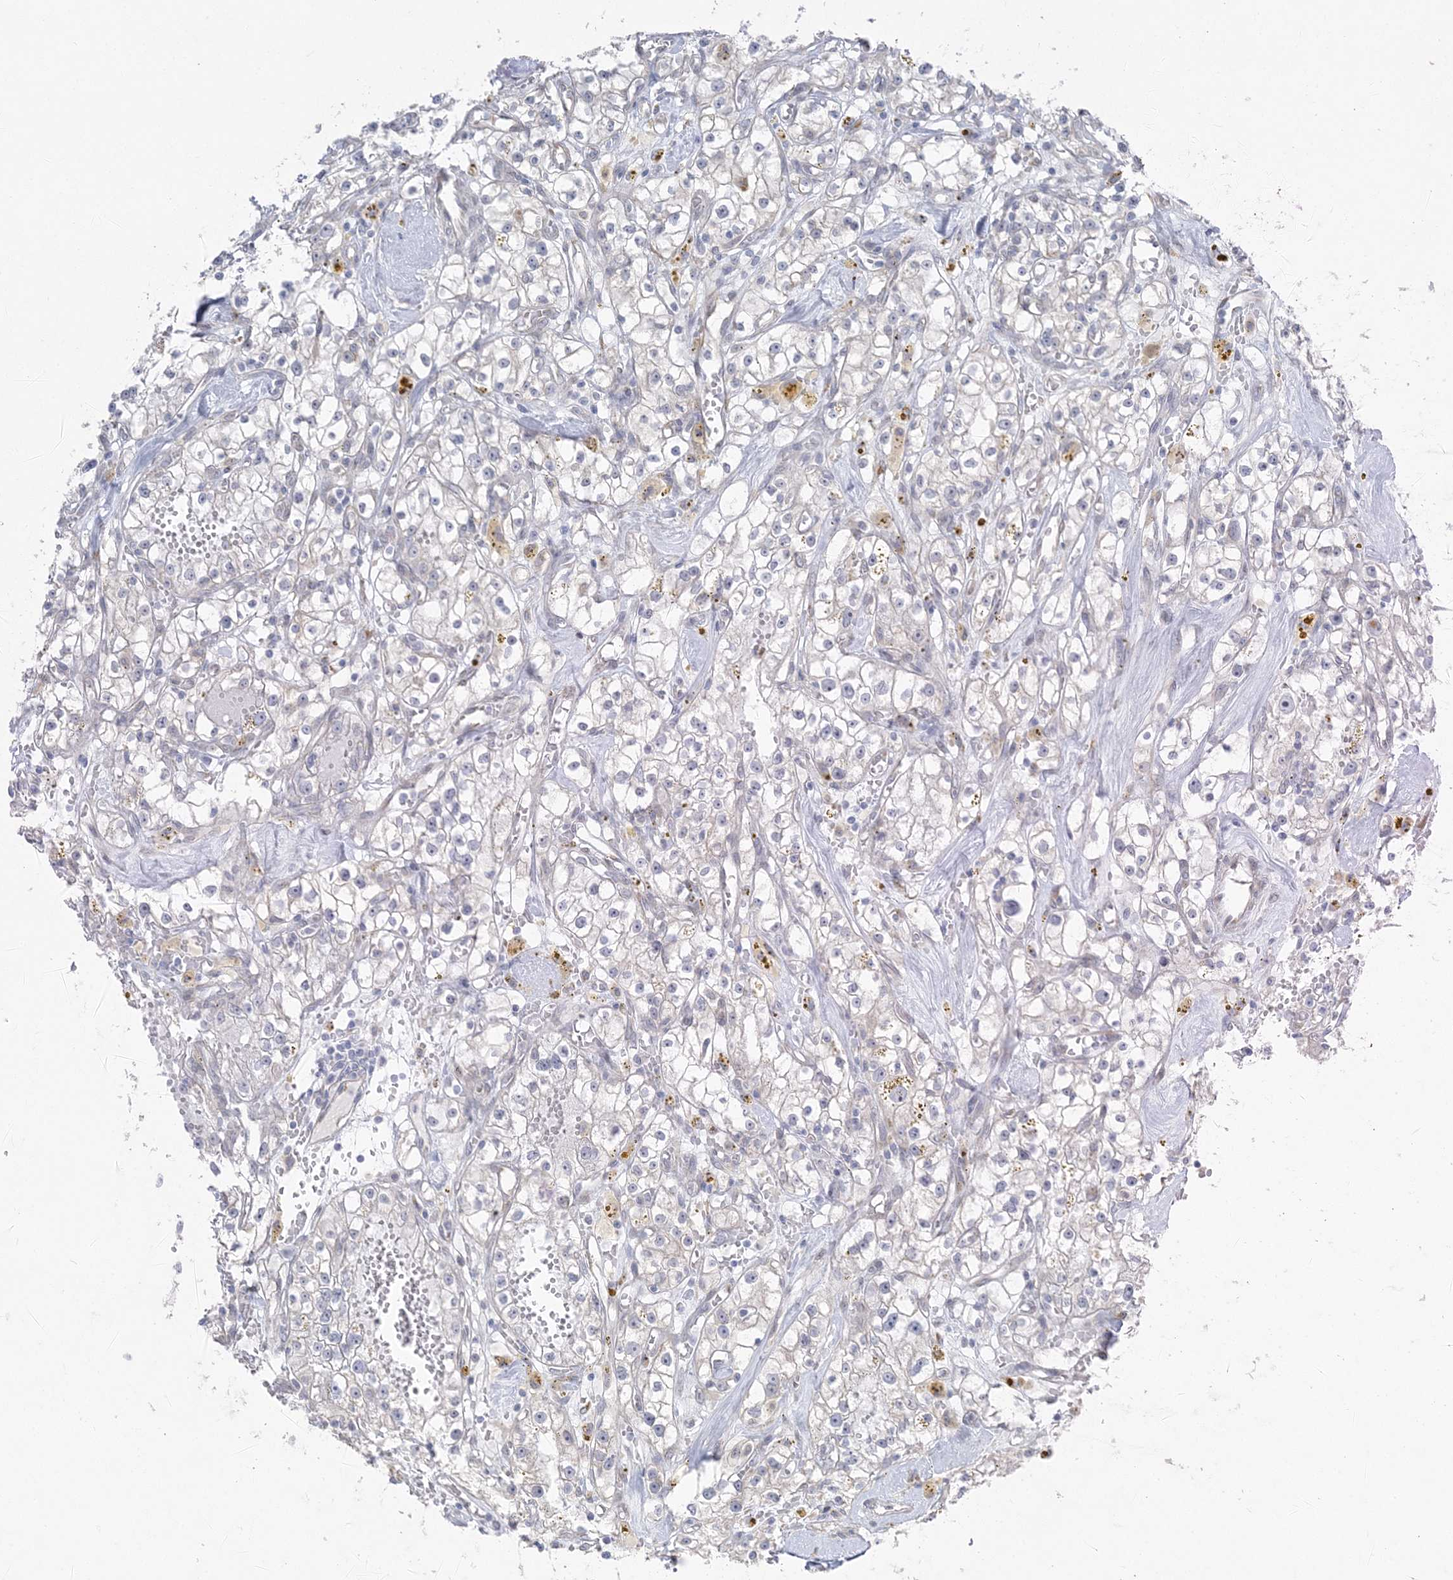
{"staining": {"intensity": "negative", "quantity": "none", "location": "none"}, "tissue": "renal cancer", "cell_type": "Tumor cells", "image_type": "cancer", "snomed": [{"axis": "morphology", "description": "Adenocarcinoma, NOS"}, {"axis": "topography", "description": "Kidney"}], "caption": "An immunohistochemistry (IHC) micrograph of renal cancer (adenocarcinoma) is shown. There is no staining in tumor cells of renal cancer (adenocarcinoma).", "gene": "ZC3H6", "patient": {"sex": "male", "age": 56}}